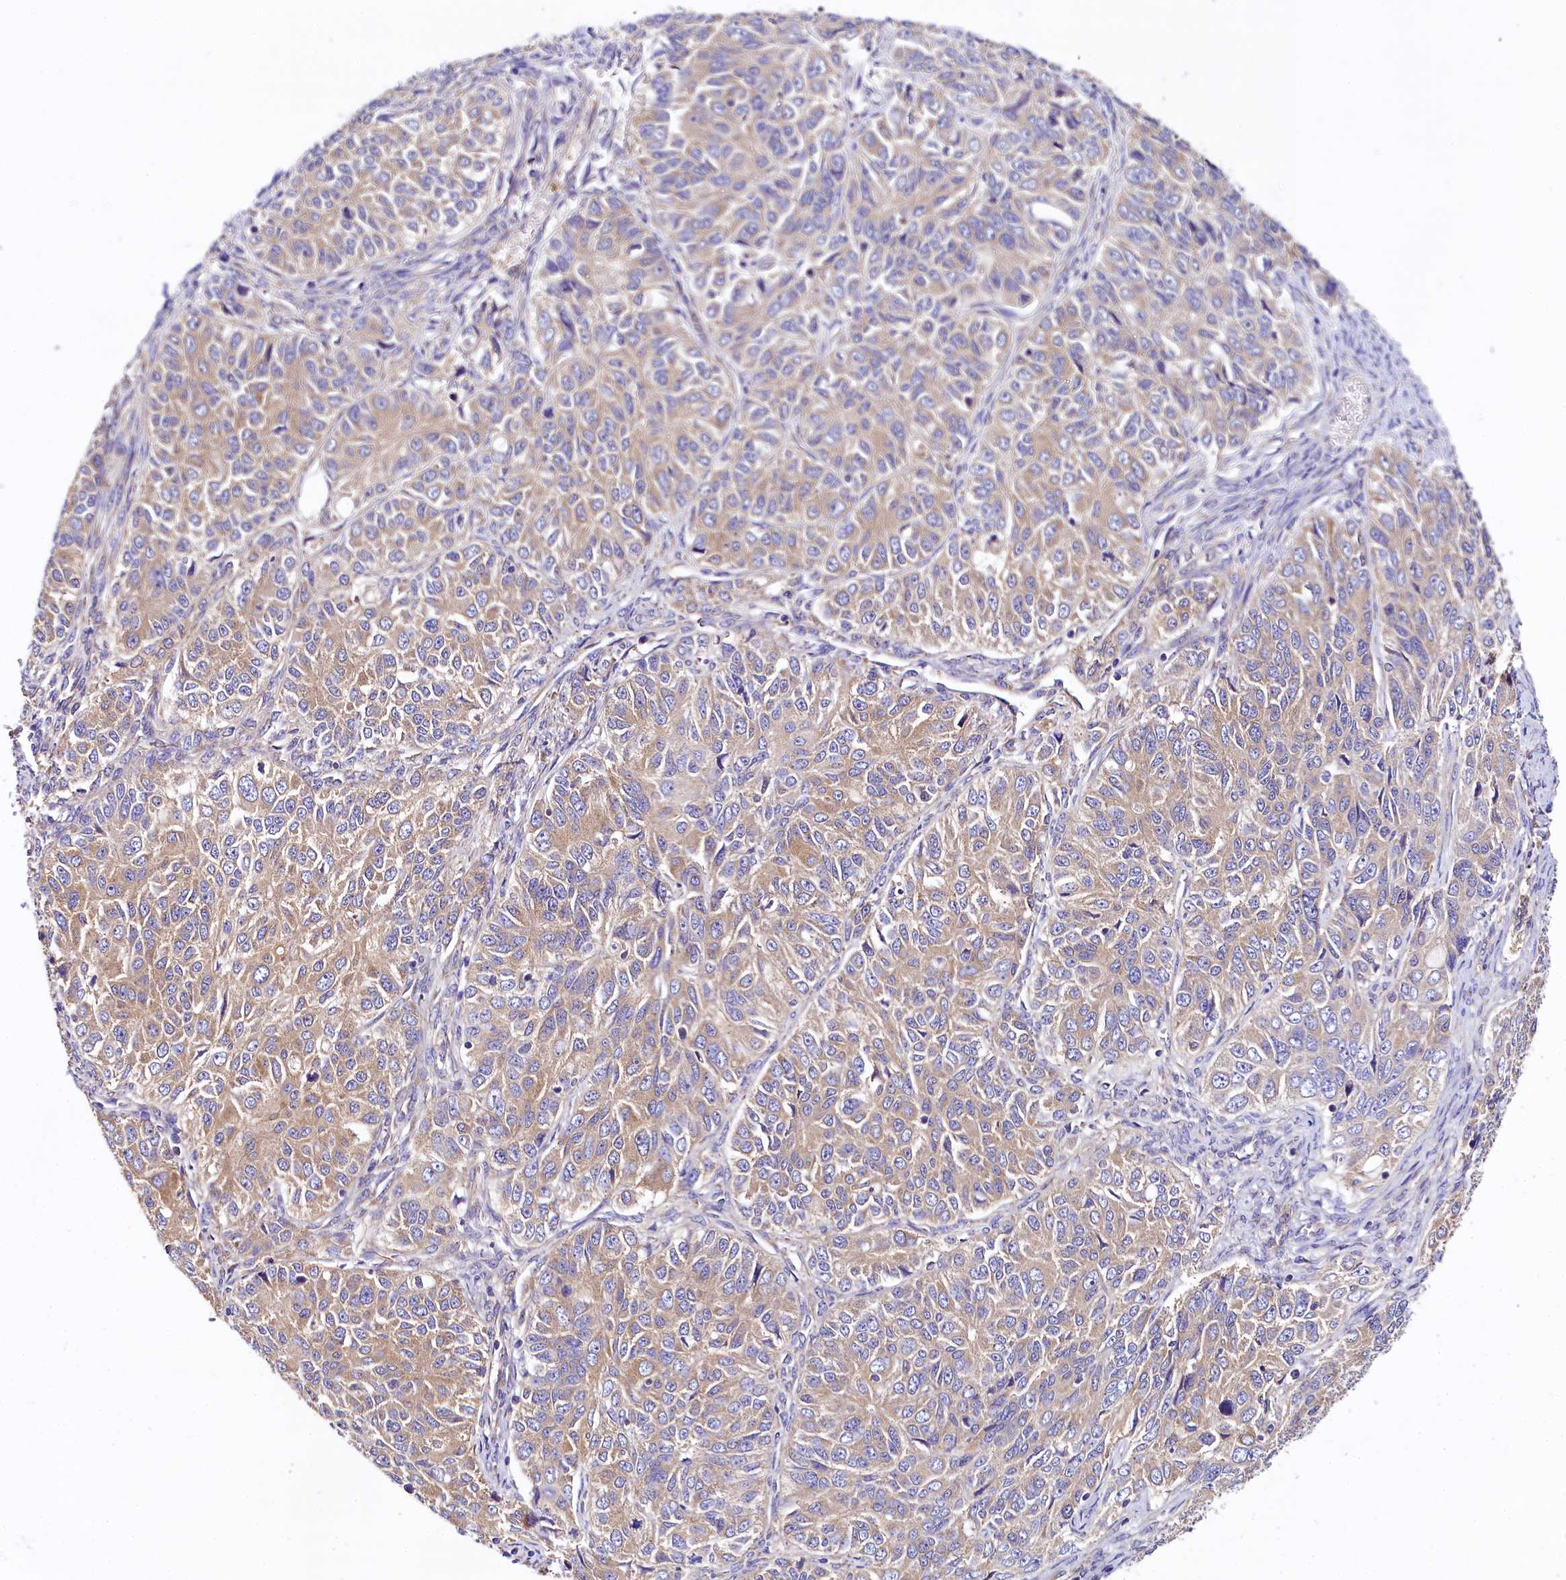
{"staining": {"intensity": "moderate", "quantity": "25%-75%", "location": "cytoplasmic/membranous"}, "tissue": "ovarian cancer", "cell_type": "Tumor cells", "image_type": "cancer", "snomed": [{"axis": "morphology", "description": "Carcinoma, endometroid"}, {"axis": "topography", "description": "Ovary"}], "caption": "Ovarian endometroid carcinoma was stained to show a protein in brown. There is medium levels of moderate cytoplasmic/membranous positivity in about 25%-75% of tumor cells.", "gene": "QARS1", "patient": {"sex": "female", "age": 51}}